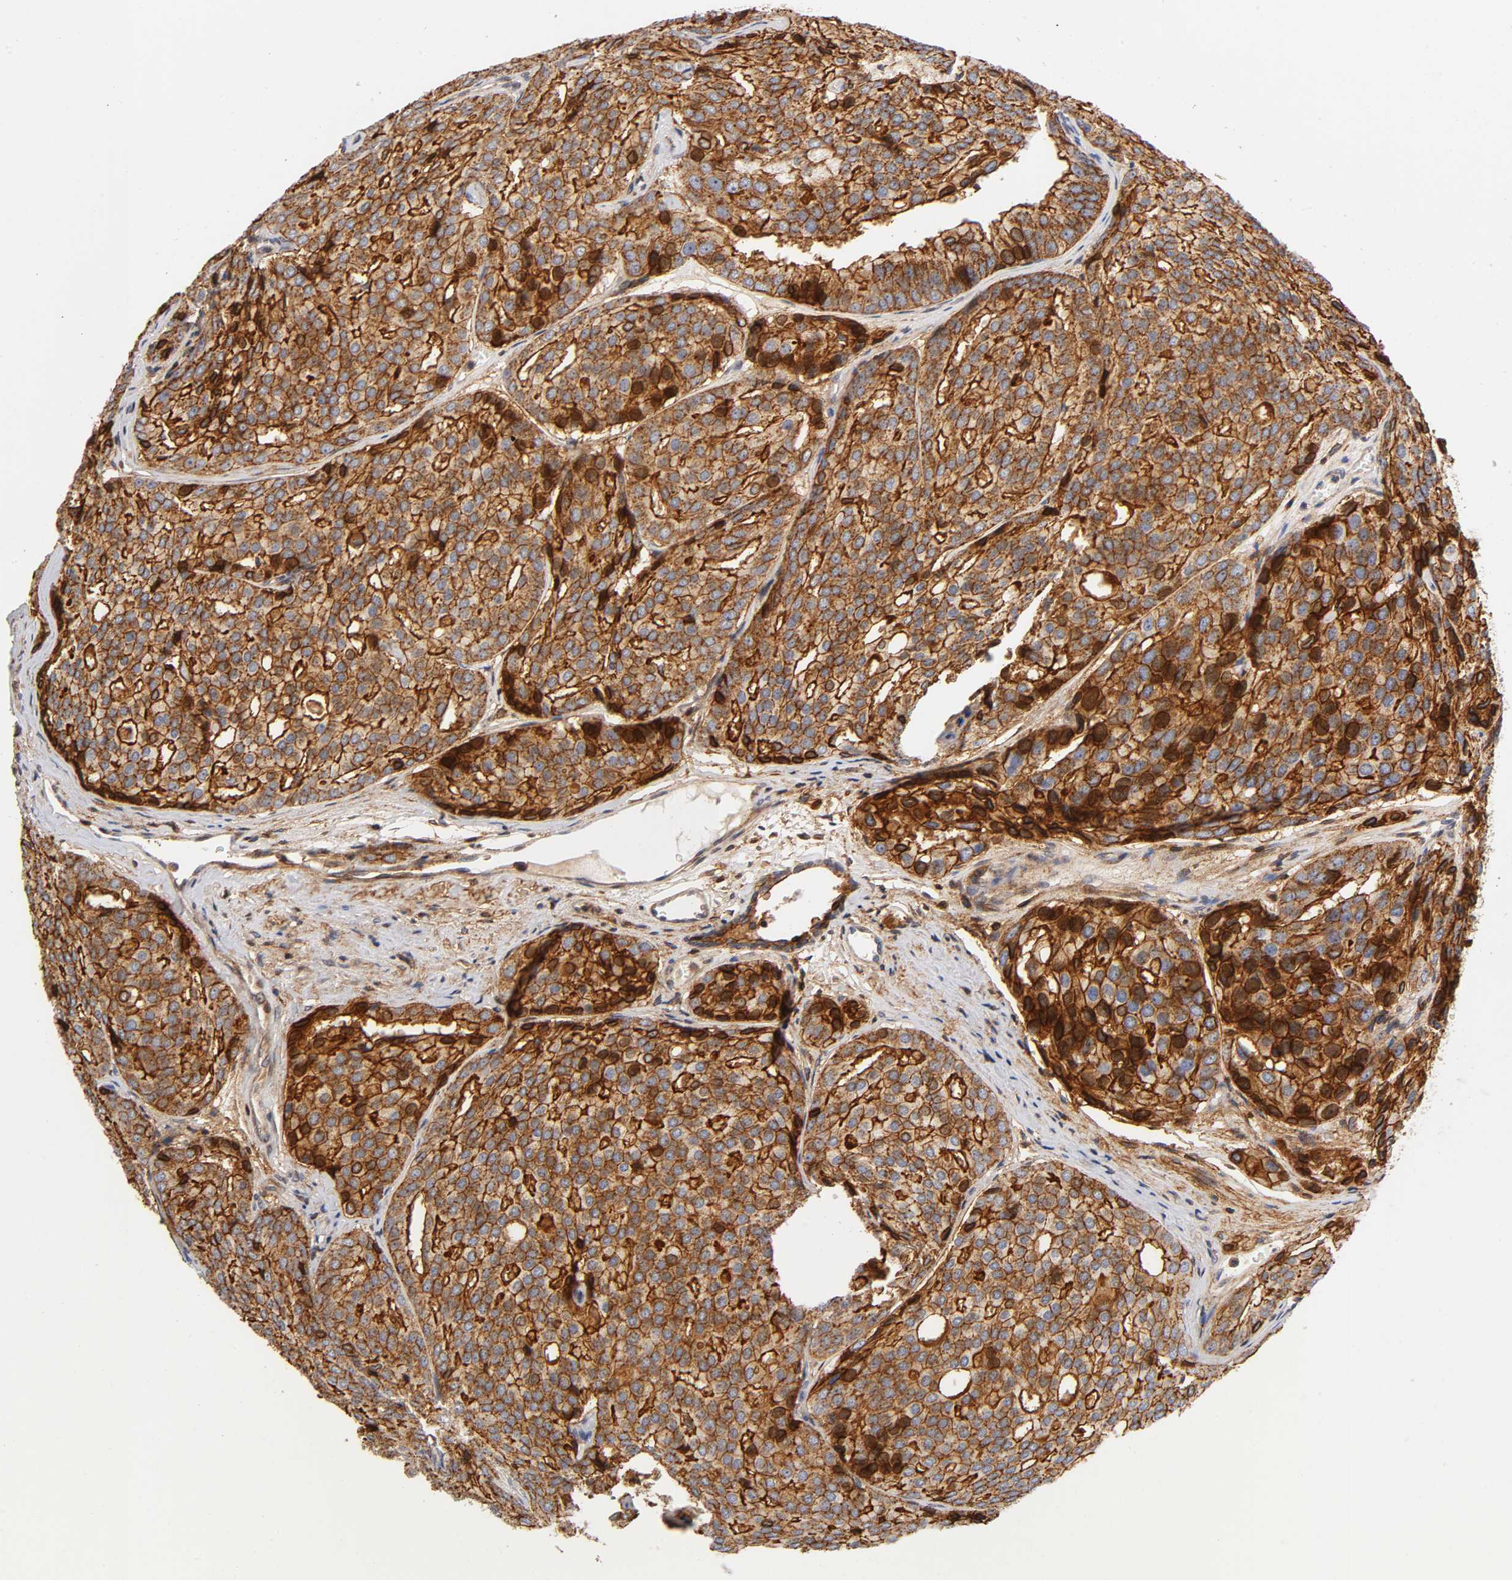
{"staining": {"intensity": "moderate", "quantity": ">75%", "location": "cytoplasmic/membranous,nuclear"}, "tissue": "prostate cancer", "cell_type": "Tumor cells", "image_type": "cancer", "snomed": [{"axis": "morphology", "description": "Adenocarcinoma, High grade"}, {"axis": "topography", "description": "Prostate"}], "caption": "DAB (3,3'-diaminobenzidine) immunohistochemical staining of high-grade adenocarcinoma (prostate) shows moderate cytoplasmic/membranous and nuclear protein expression in approximately >75% of tumor cells. (IHC, brightfield microscopy, high magnification).", "gene": "ANXA7", "patient": {"sex": "male", "age": 64}}